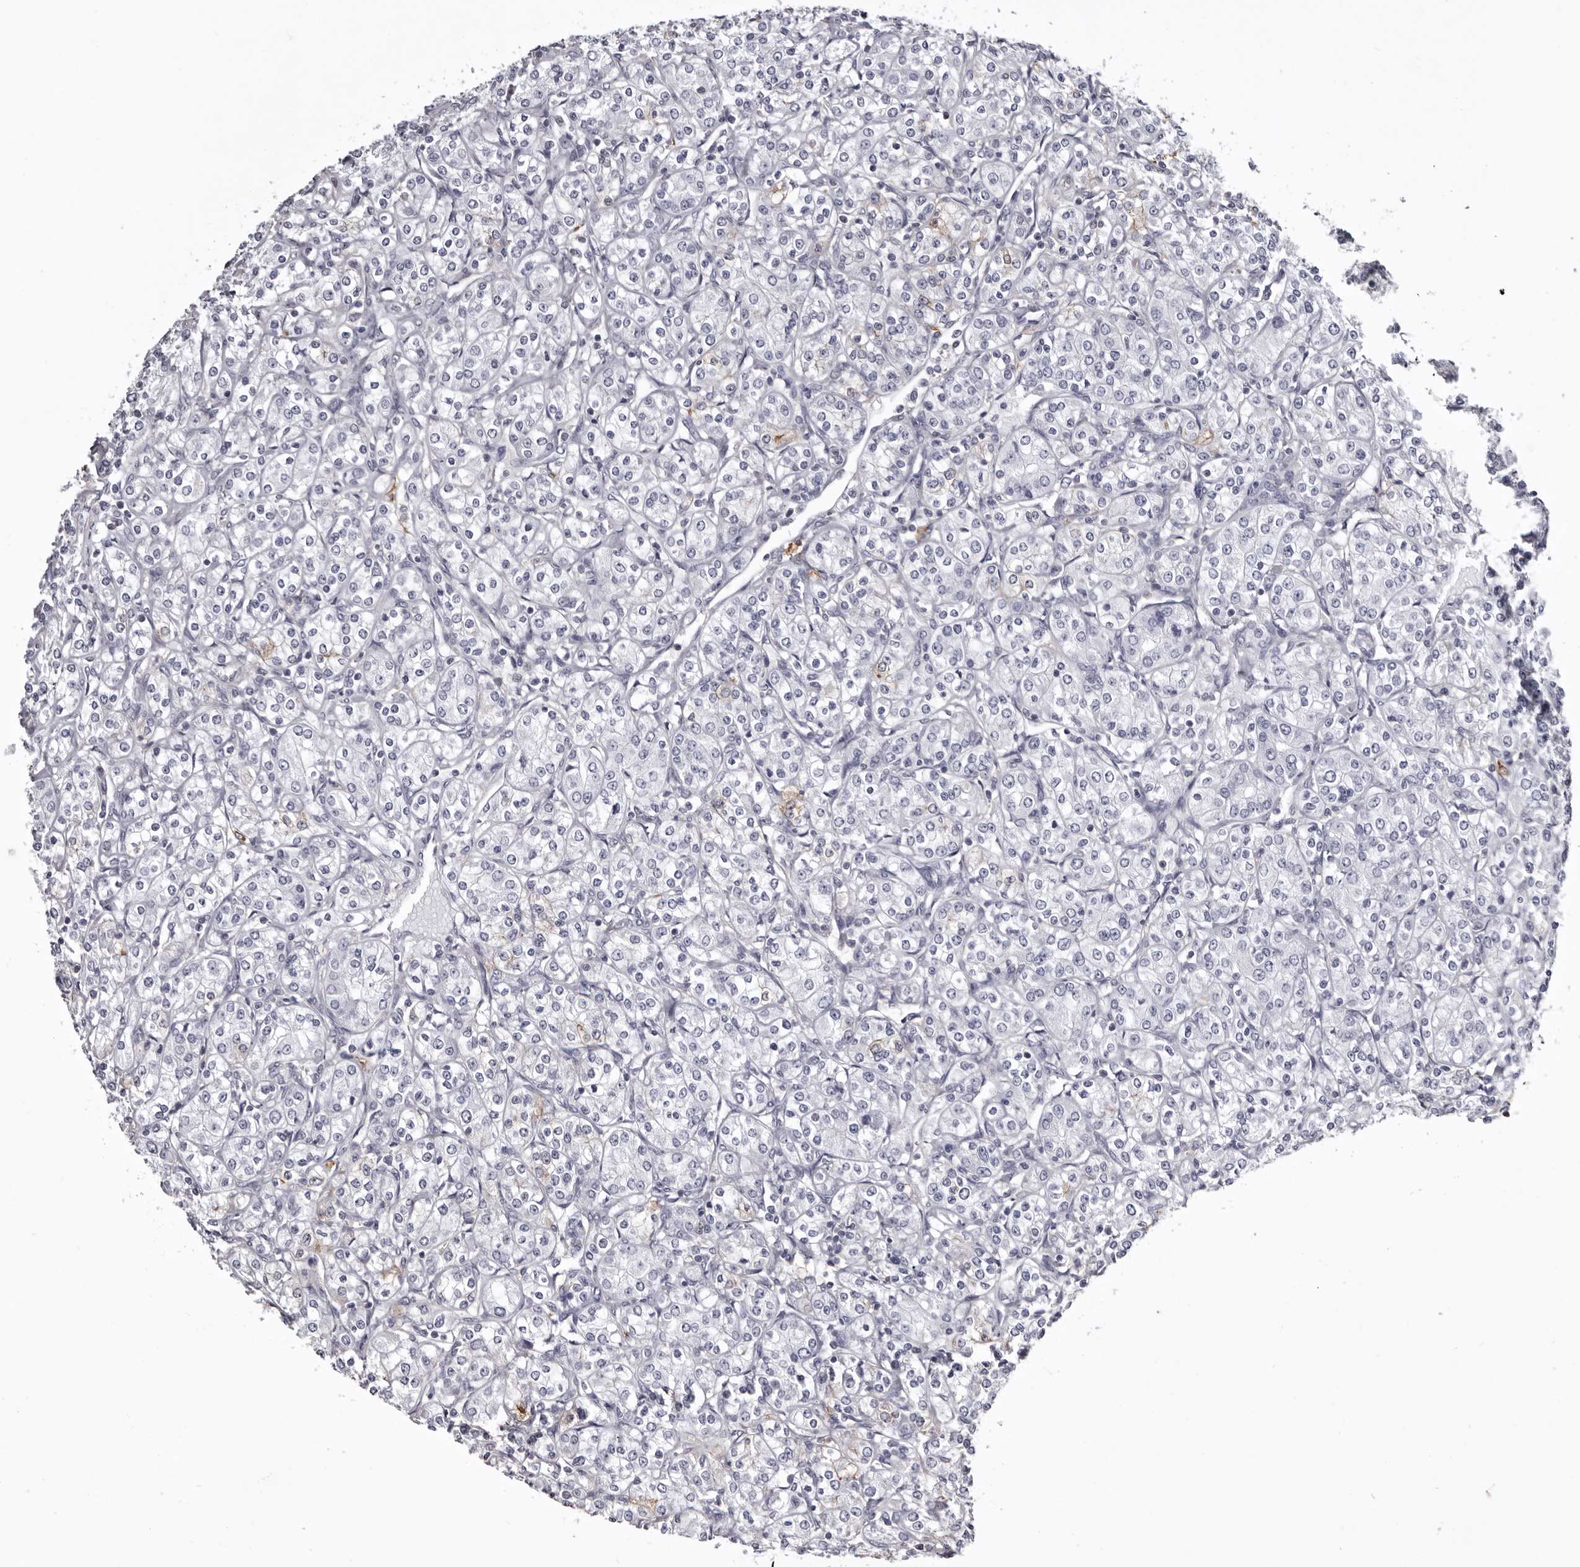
{"staining": {"intensity": "negative", "quantity": "none", "location": "none"}, "tissue": "renal cancer", "cell_type": "Tumor cells", "image_type": "cancer", "snomed": [{"axis": "morphology", "description": "Adenocarcinoma, NOS"}, {"axis": "topography", "description": "Kidney"}], "caption": "A high-resolution micrograph shows IHC staining of renal cancer (adenocarcinoma), which exhibits no significant staining in tumor cells. (Brightfield microscopy of DAB (3,3'-diaminobenzidine) immunohistochemistry at high magnification).", "gene": "LAD1", "patient": {"sex": "male", "age": 77}}